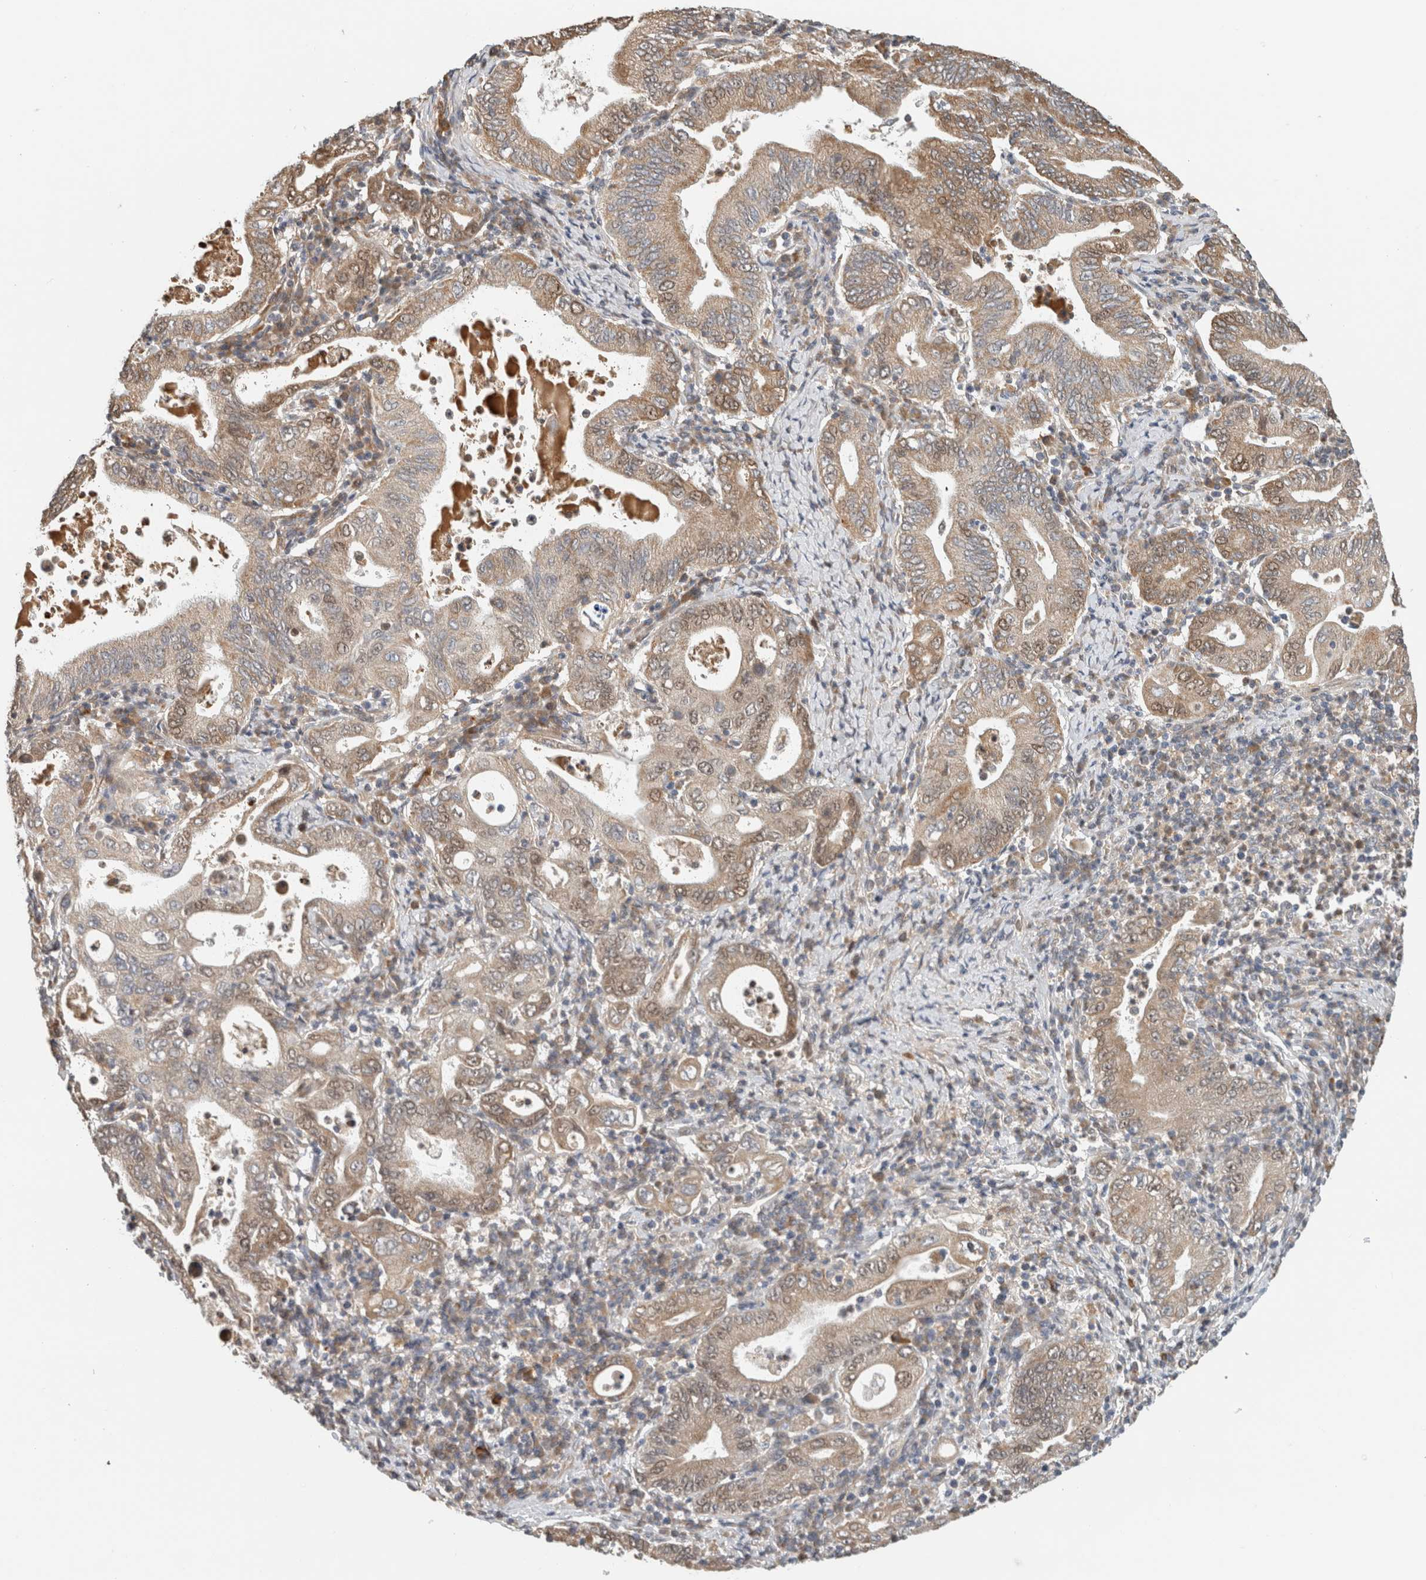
{"staining": {"intensity": "moderate", "quantity": "25%-75%", "location": "cytoplasmic/membranous"}, "tissue": "stomach cancer", "cell_type": "Tumor cells", "image_type": "cancer", "snomed": [{"axis": "morphology", "description": "Normal tissue, NOS"}, {"axis": "morphology", "description": "Adenocarcinoma, NOS"}, {"axis": "topography", "description": "Esophagus"}, {"axis": "topography", "description": "Stomach, upper"}, {"axis": "topography", "description": "Peripheral nerve tissue"}], "caption": "This is an image of IHC staining of stomach cancer, which shows moderate expression in the cytoplasmic/membranous of tumor cells.", "gene": "GINS4", "patient": {"sex": "male", "age": 62}}